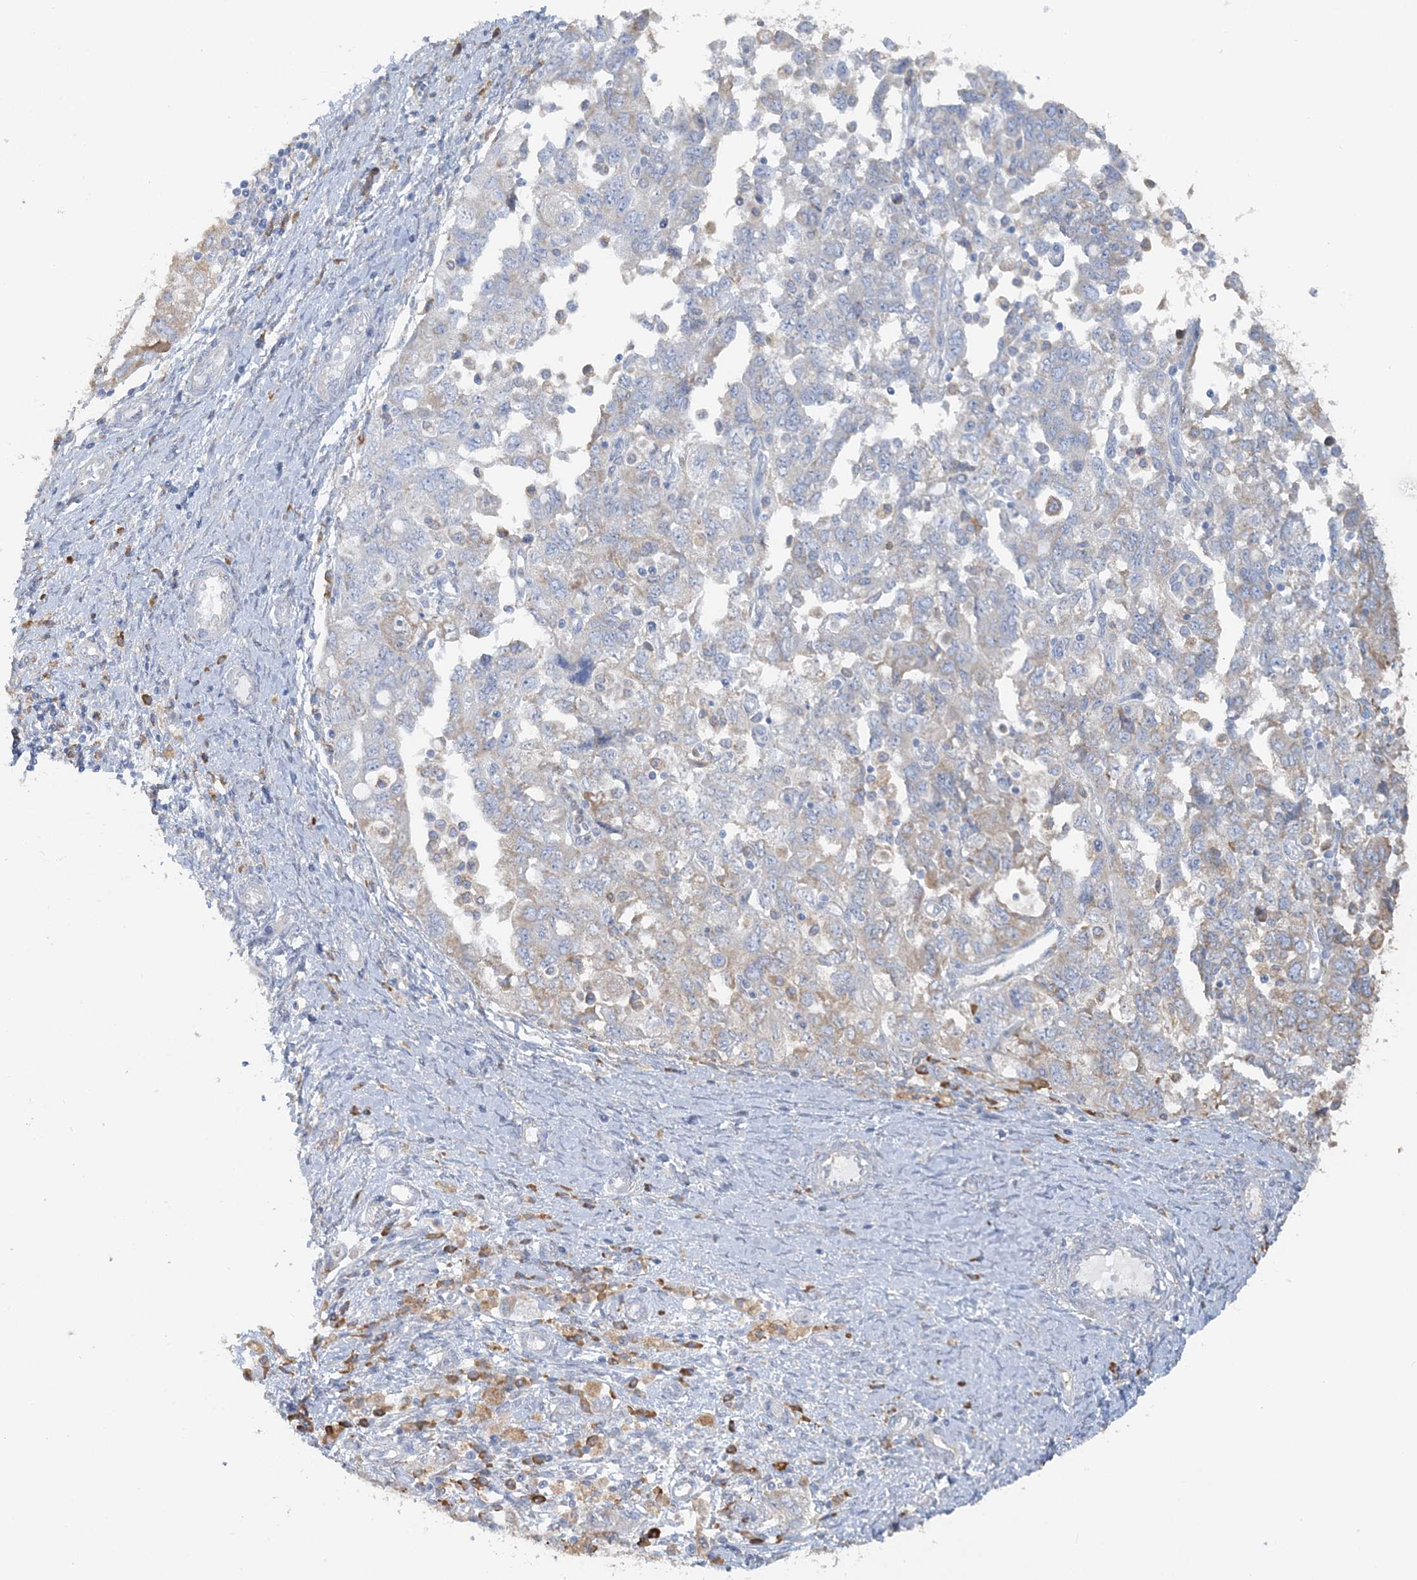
{"staining": {"intensity": "negative", "quantity": "none", "location": "none"}, "tissue": "ovarian cancer", "cell_type": "Tumor cells", "image_type": "cancer", "snomed": [{"axis": "morphology", "description": "Carcinoma, NOS"}, {"axis": "morphology", "description": "Cystadenocarcinoma, serous, NOS"}, {"axis": "topography", "description": "Ovary"}], "caption": "High power microscopy histopathology image of an immunohistochemistry (IHC) photomicrograph of ovarian cancer (carcinoma), revealing no significant positivity in tumor cells.", "gene": "TBC1D5", "patient": {"sex": "female", "age": 69}}